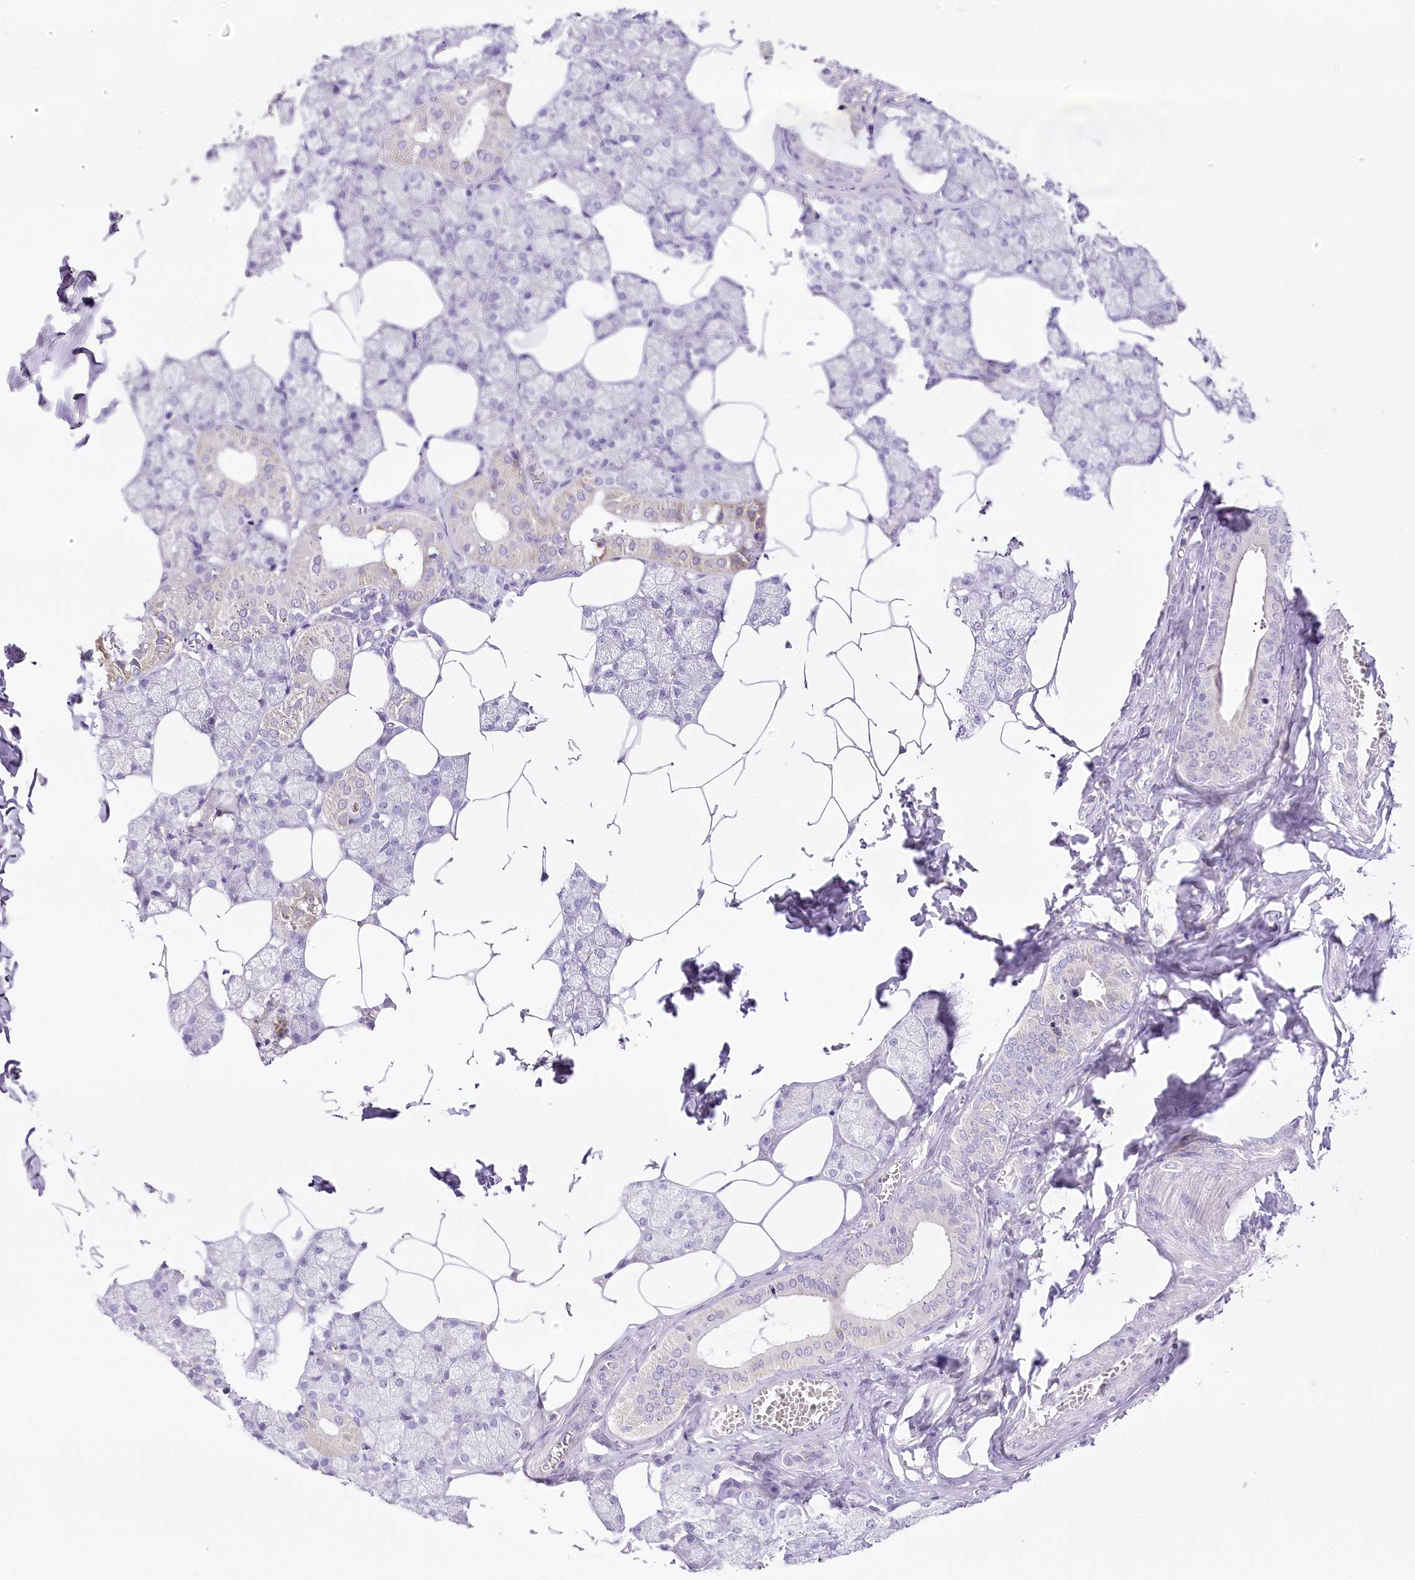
{"staining": {"intensity": "moderate", "quantity": "<25%", "location": "cytoplasmic/membranous"}, "tissue": "salivary gland", "cell_type": "Glandular cells", "image_type": "normal", "snomed": [{"axis": "morphology", "description": "Normal tissue, NOS"}, {"axis": "topography", "description": "Salivary gland"}], "caption": "Immunohistochemical staining of normal human salivary gland displays <25% levels of moderate cytoplasmic/membranous protein staining in approximately <25% of glandular cells. Using DAB (3,3'-diaminobenzidine) (brown) and hematoxylin (blue) stains, captured at high magnification using brightfield microscopy.", "gene": "CCDC30", "patient": {"sex": "male", "age": 62}}